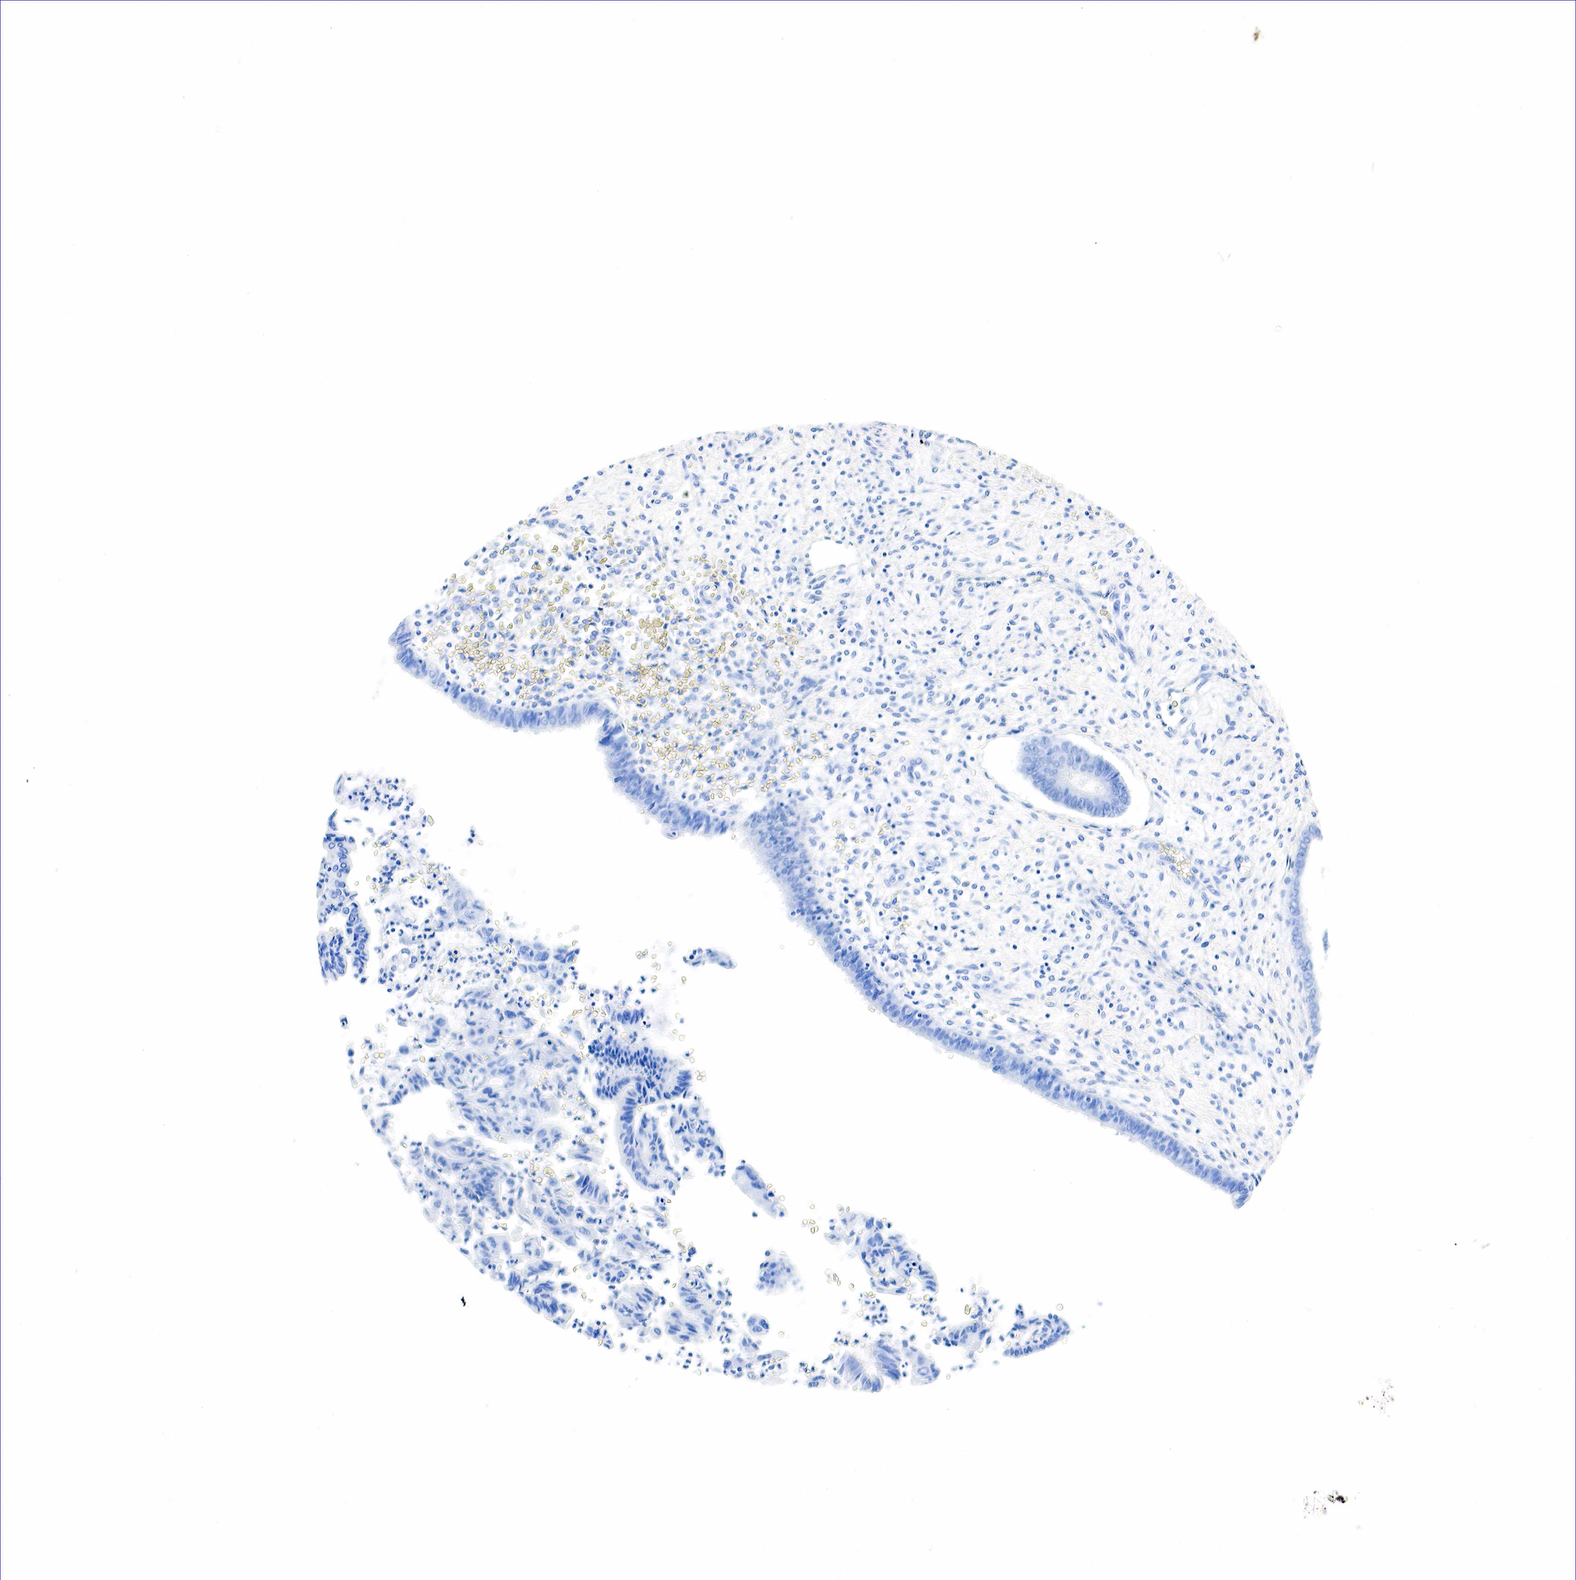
{"staining": {"intensity": "negative", "quantity": "none", "location": "none"}, "tissue": "cervical cancer", "cell_type": "Tumor cells", "image_type": "cancer", "snomed": [{"axis": "morphology", "description": "Normal tissue, NOS"}, {"axis": "morphology", "description": "Adenocarcinoma, NOS"}, {"axis": "topography", "description": "Cervix"}], "caption": "A high-resolution image shows IHC staining of cervical adenocarcinoma, which demonstrates no significant staining in tumor cells. (DAB immunohistochemistry (IHC), high magnification).", "gene": "ACP3", "patient": {"sex": "female", "age": 34}}